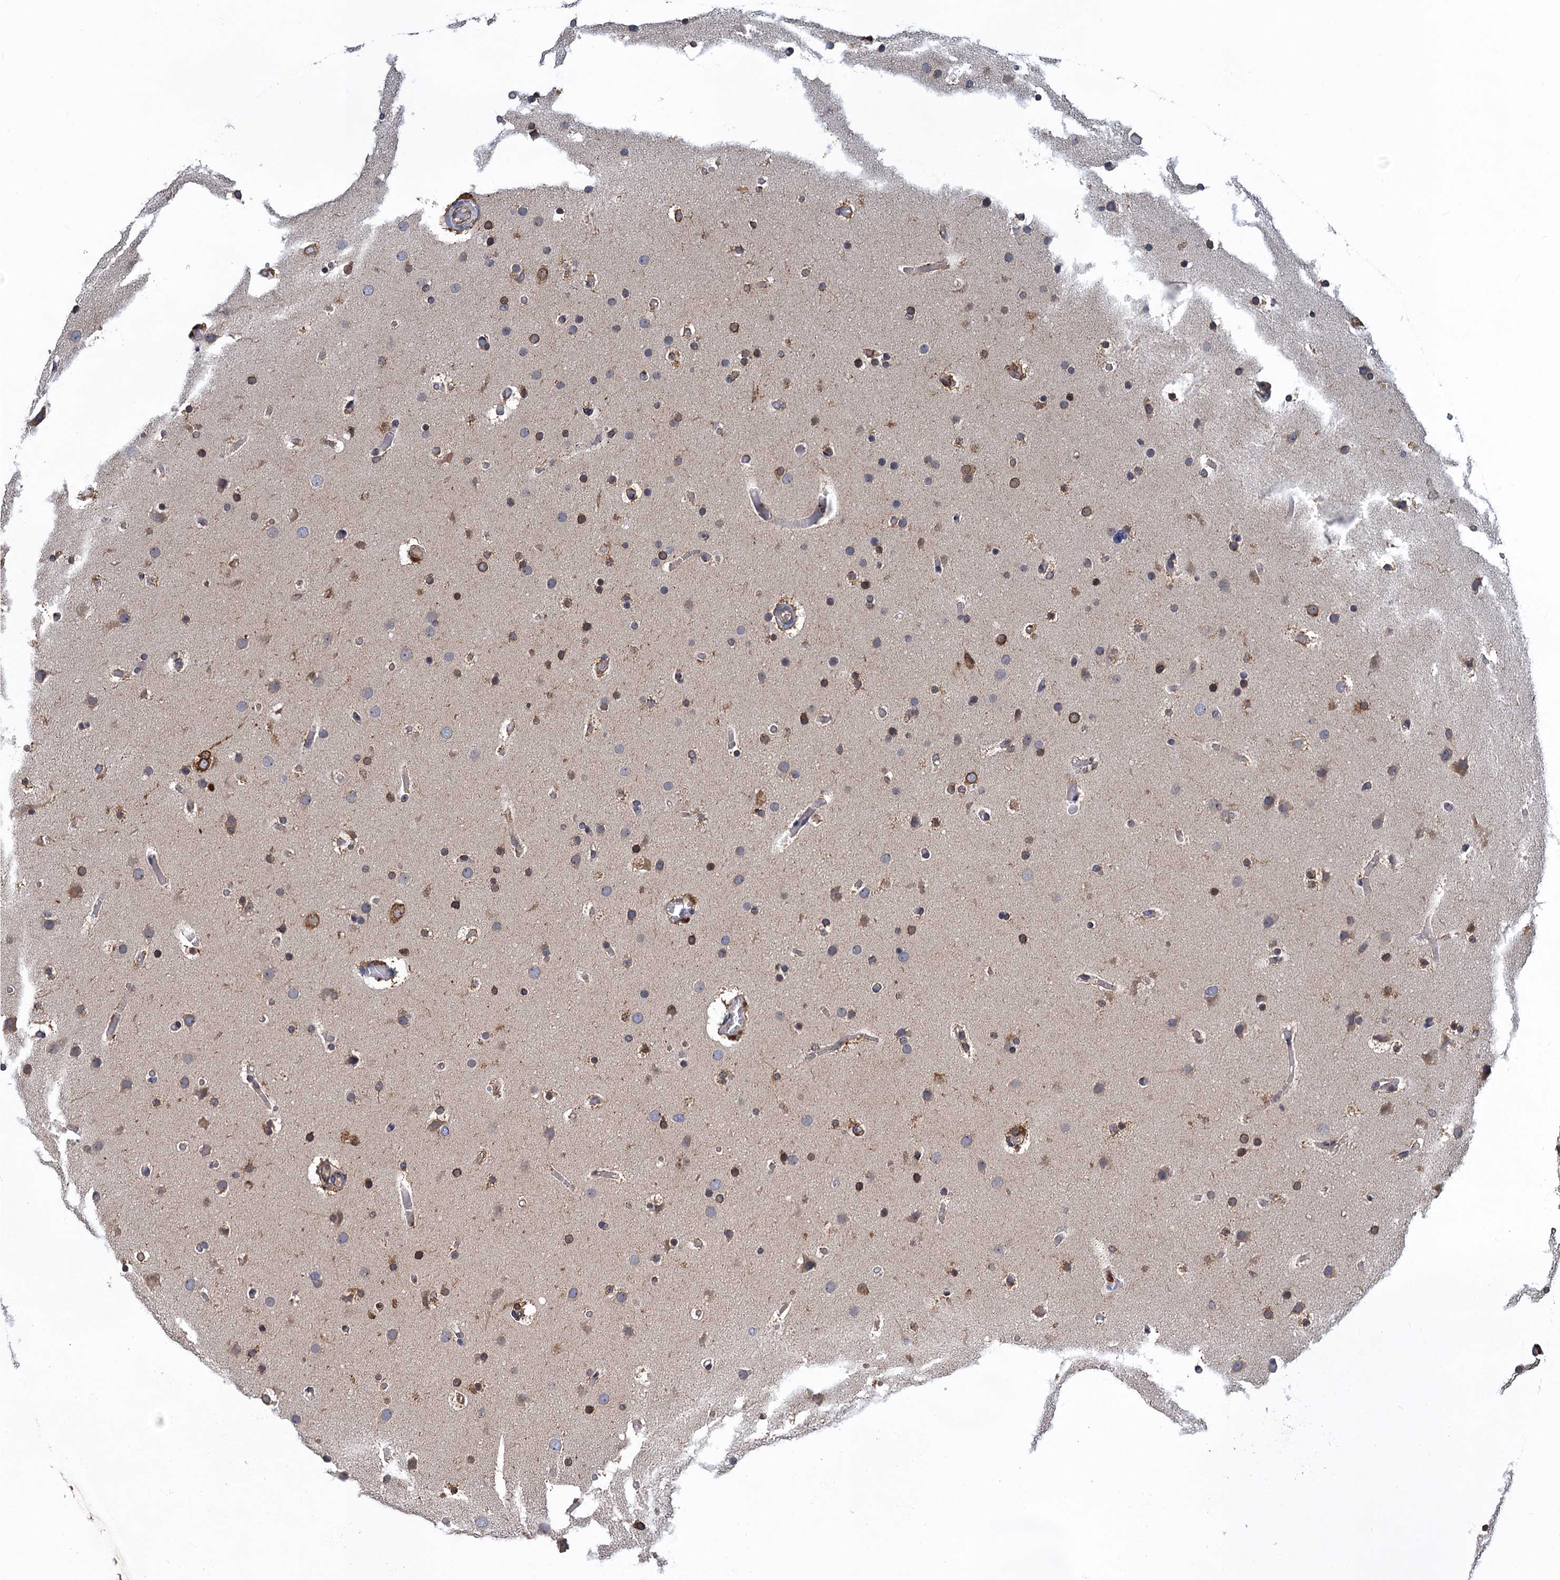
{"staining": {"intensity": "moderate", "quantity": "<25%", "location": "cytoplasmic/membranous"}, "tissue": "glioma", "cell_type": "Tumor cells", "image_type": "cancer", "snomed": [{"axis": "morphology", "description": "Glioma, malignant, High grade"}, {"axis": "topography", "description": "Cerebral cortex"}], "caption": "Brown immunohistochemical staining in human glioma shows moderate cytoplasmic/membranous staining in approximately <25% of tumor cells. Using DAB (brown) and hematoxylin (blue) stains, captured at high magnification using brightfield microscopy.", "gene": "ARMC5", "patient": {"sex": "female", "age": 36}}